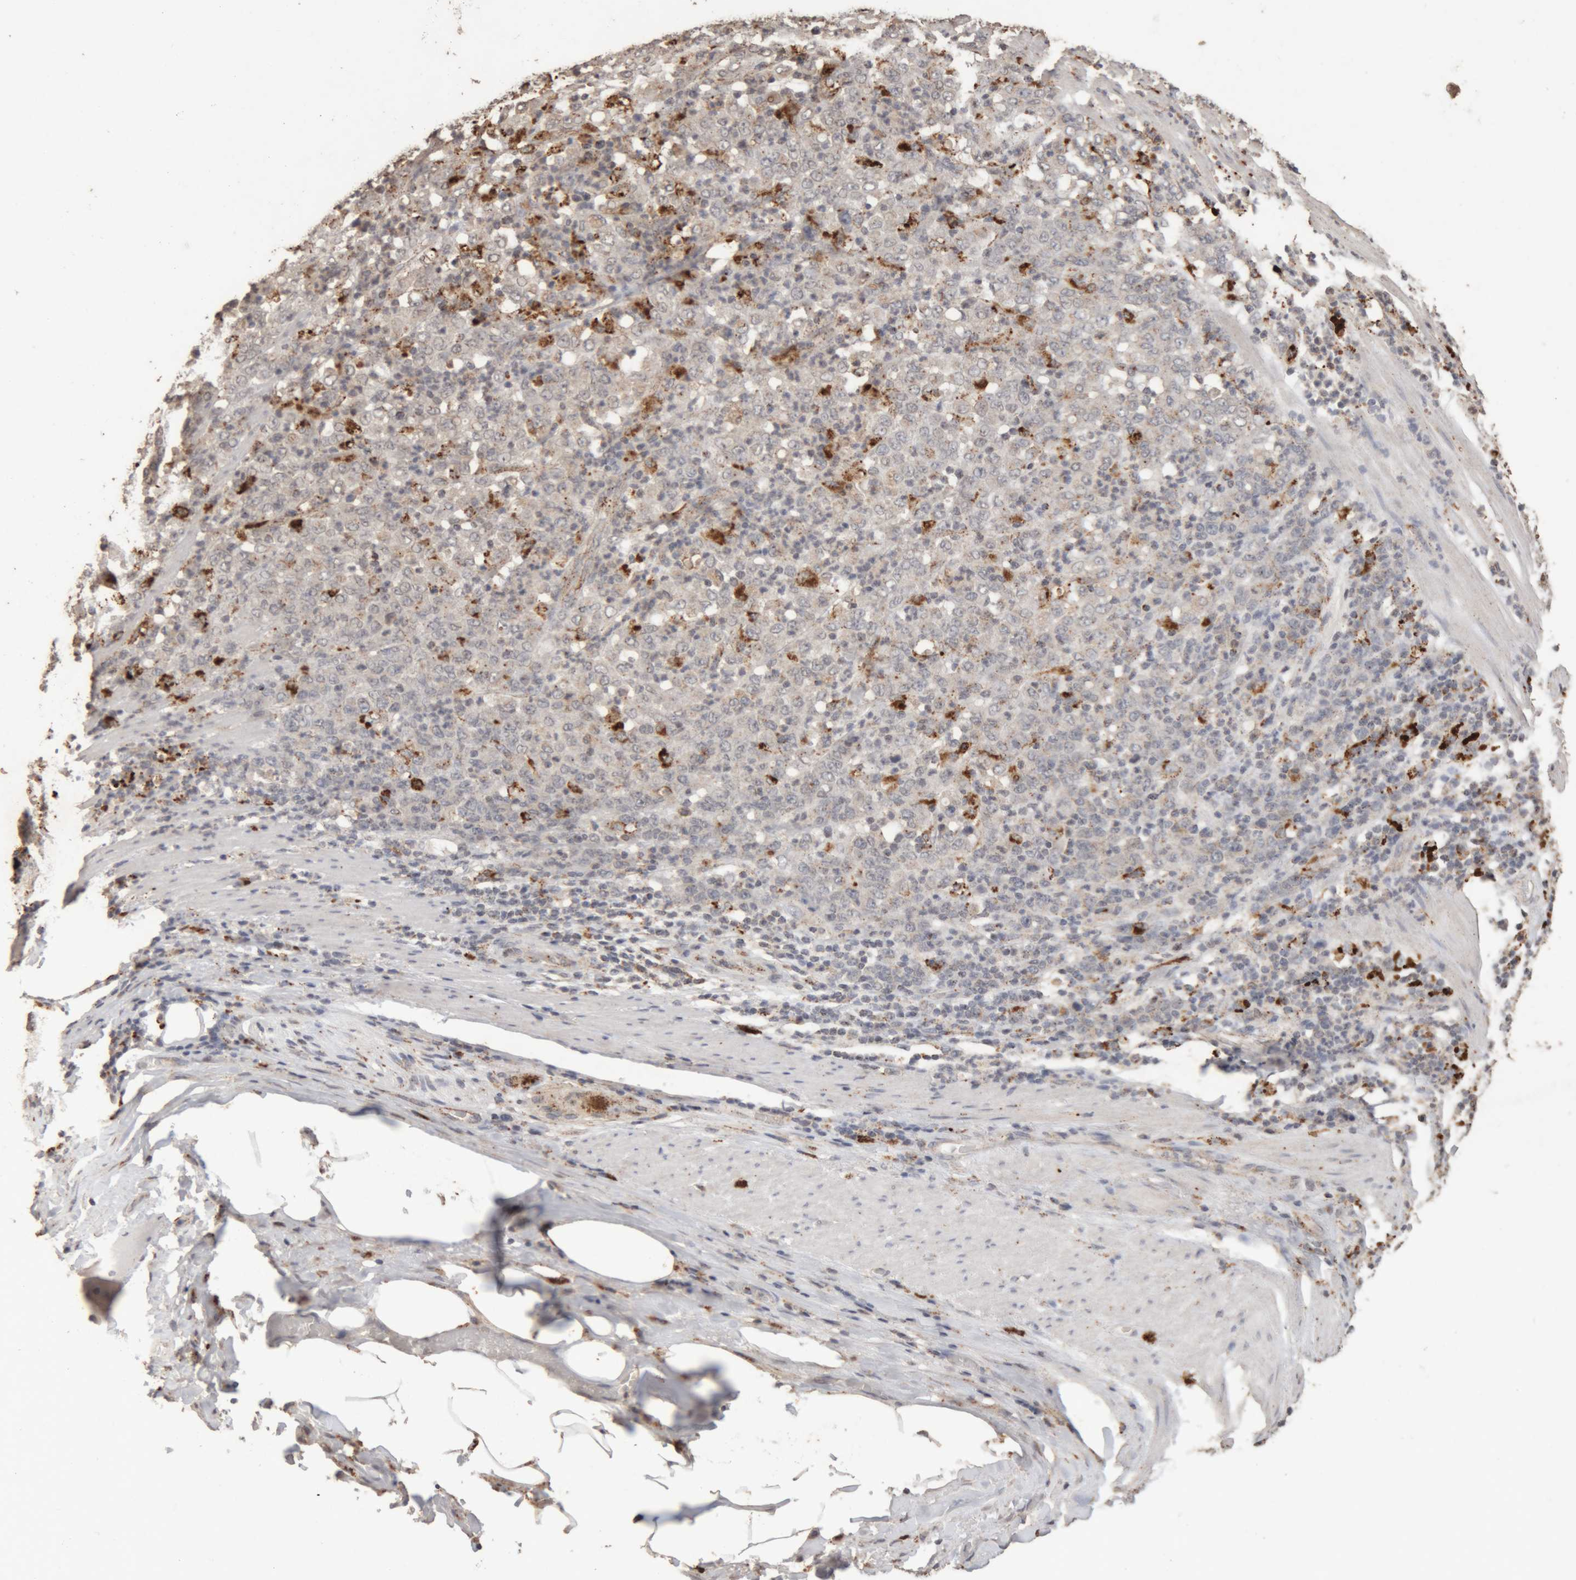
{"staining": {"intensity": "negative", "quantity": "none", "location": "none"}, "tissue": "stomach cancer", "cell_type": "Tumor cells", "image_type": "cancer", "snomed": [{"axis": "morphology", "description": "Adenocarcinoma, NOS"}, {"axis": "topography", "description": "Stomach, lower"}], "caption": "A micrograph of adenocarcinoma (stomach) stained for a protein demonstrates no brown staining in tumor cells.", "gene": "ARSA", "patient": {"sex": "female", "age": 71}}